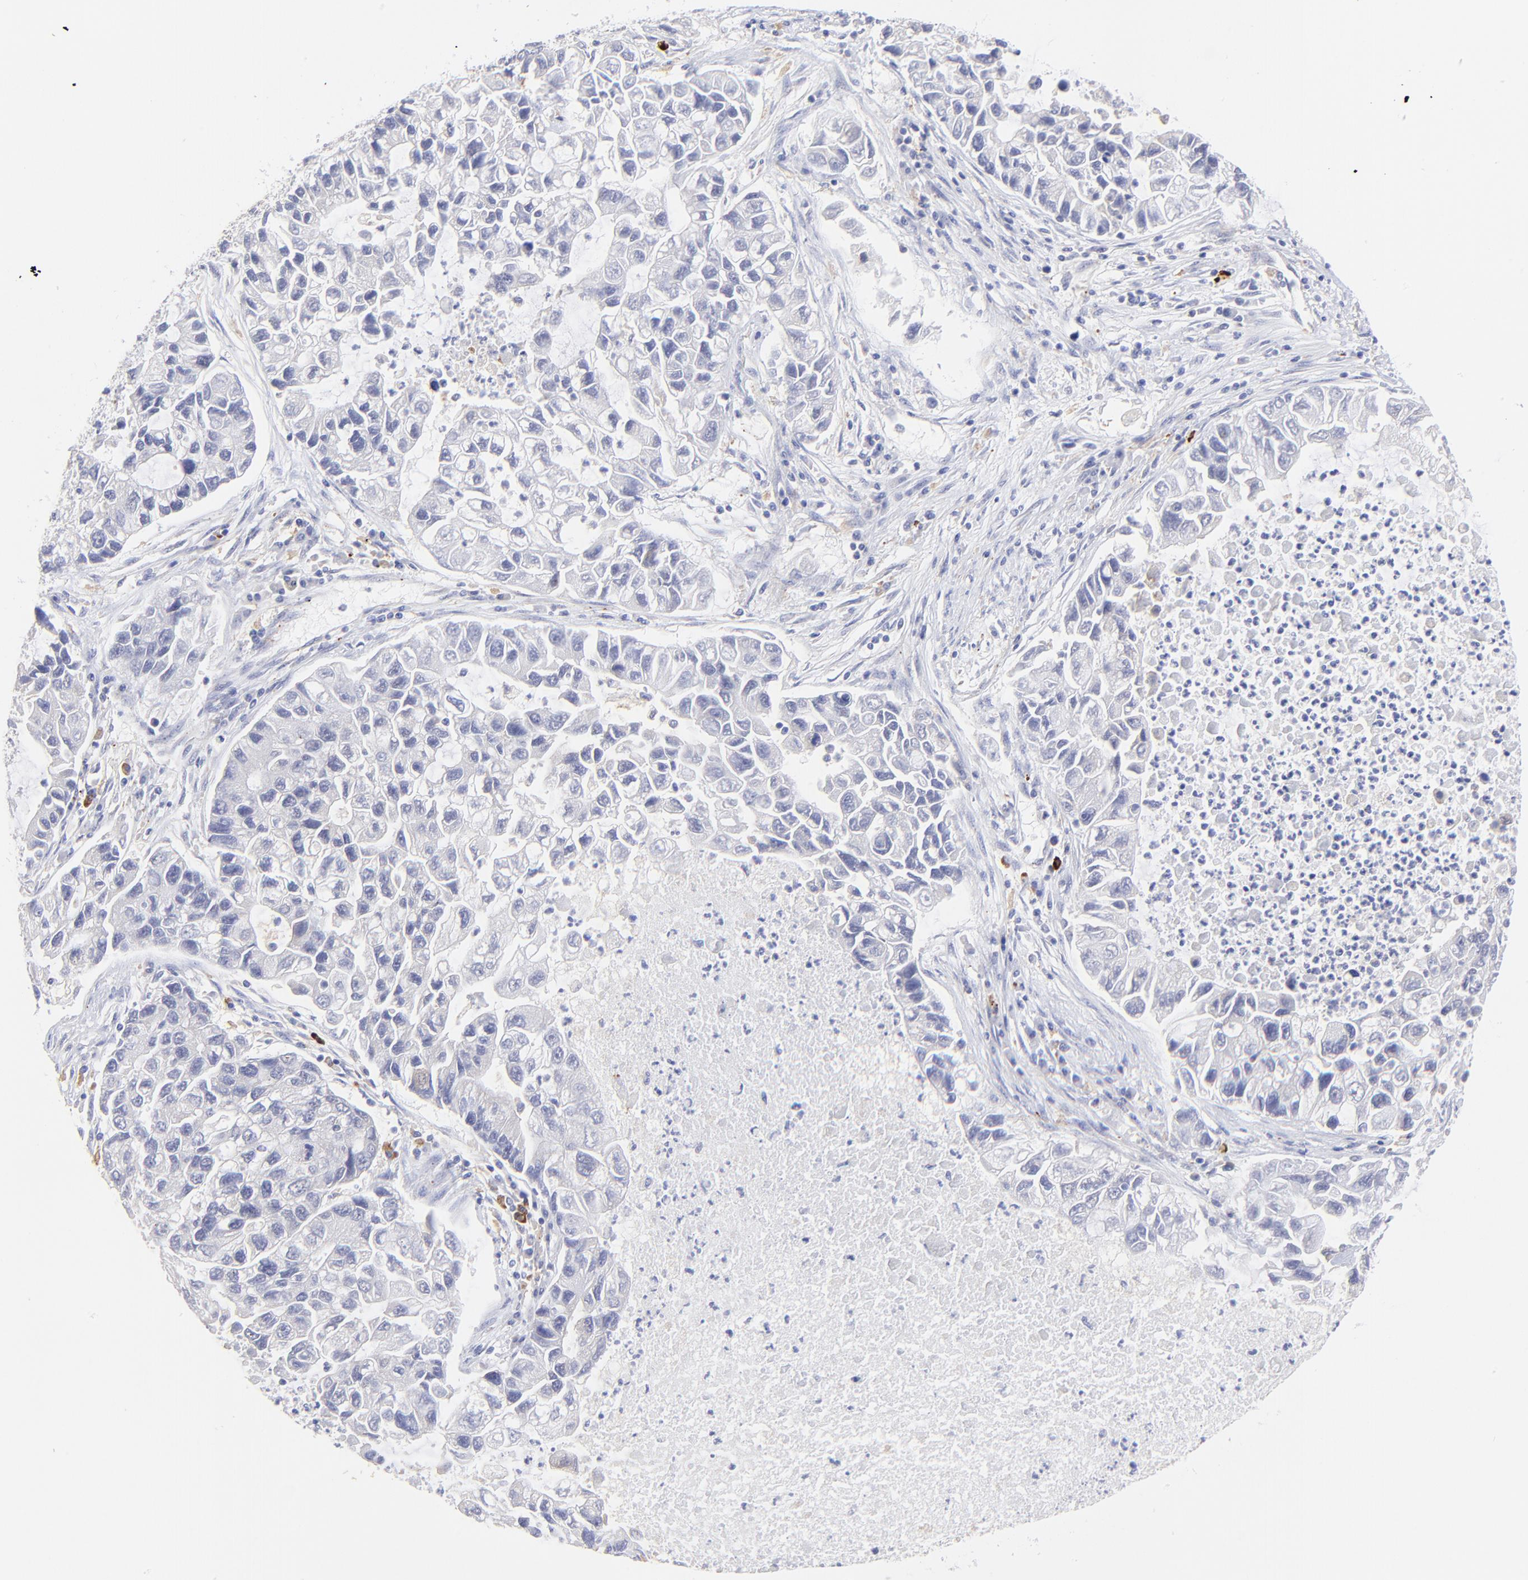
{"staining": {"intensity": "negative", "quantity": "none", "location": "none"}, "tissue": "lung cancer", "cell_type": "Tumor cells", "image_type": "cancer", "snomed": [{"axis": "morphology", "description": "Adenocarcinoma, NOS"}, {"axis": "topography", "description": "Lung"}], "caption": "IHC of human adenocarcinoma (lung) displays no expression in tumor cells. (Stains: DAB (3,3'-diaminobenzidine) immunohistochemistry (IHC) with hematoxylin counter stain, Microscopy: brightfield microscopy at high magnification).", "gene": "LHFPL1", "patient": {"sex": "female", "age": 51}}